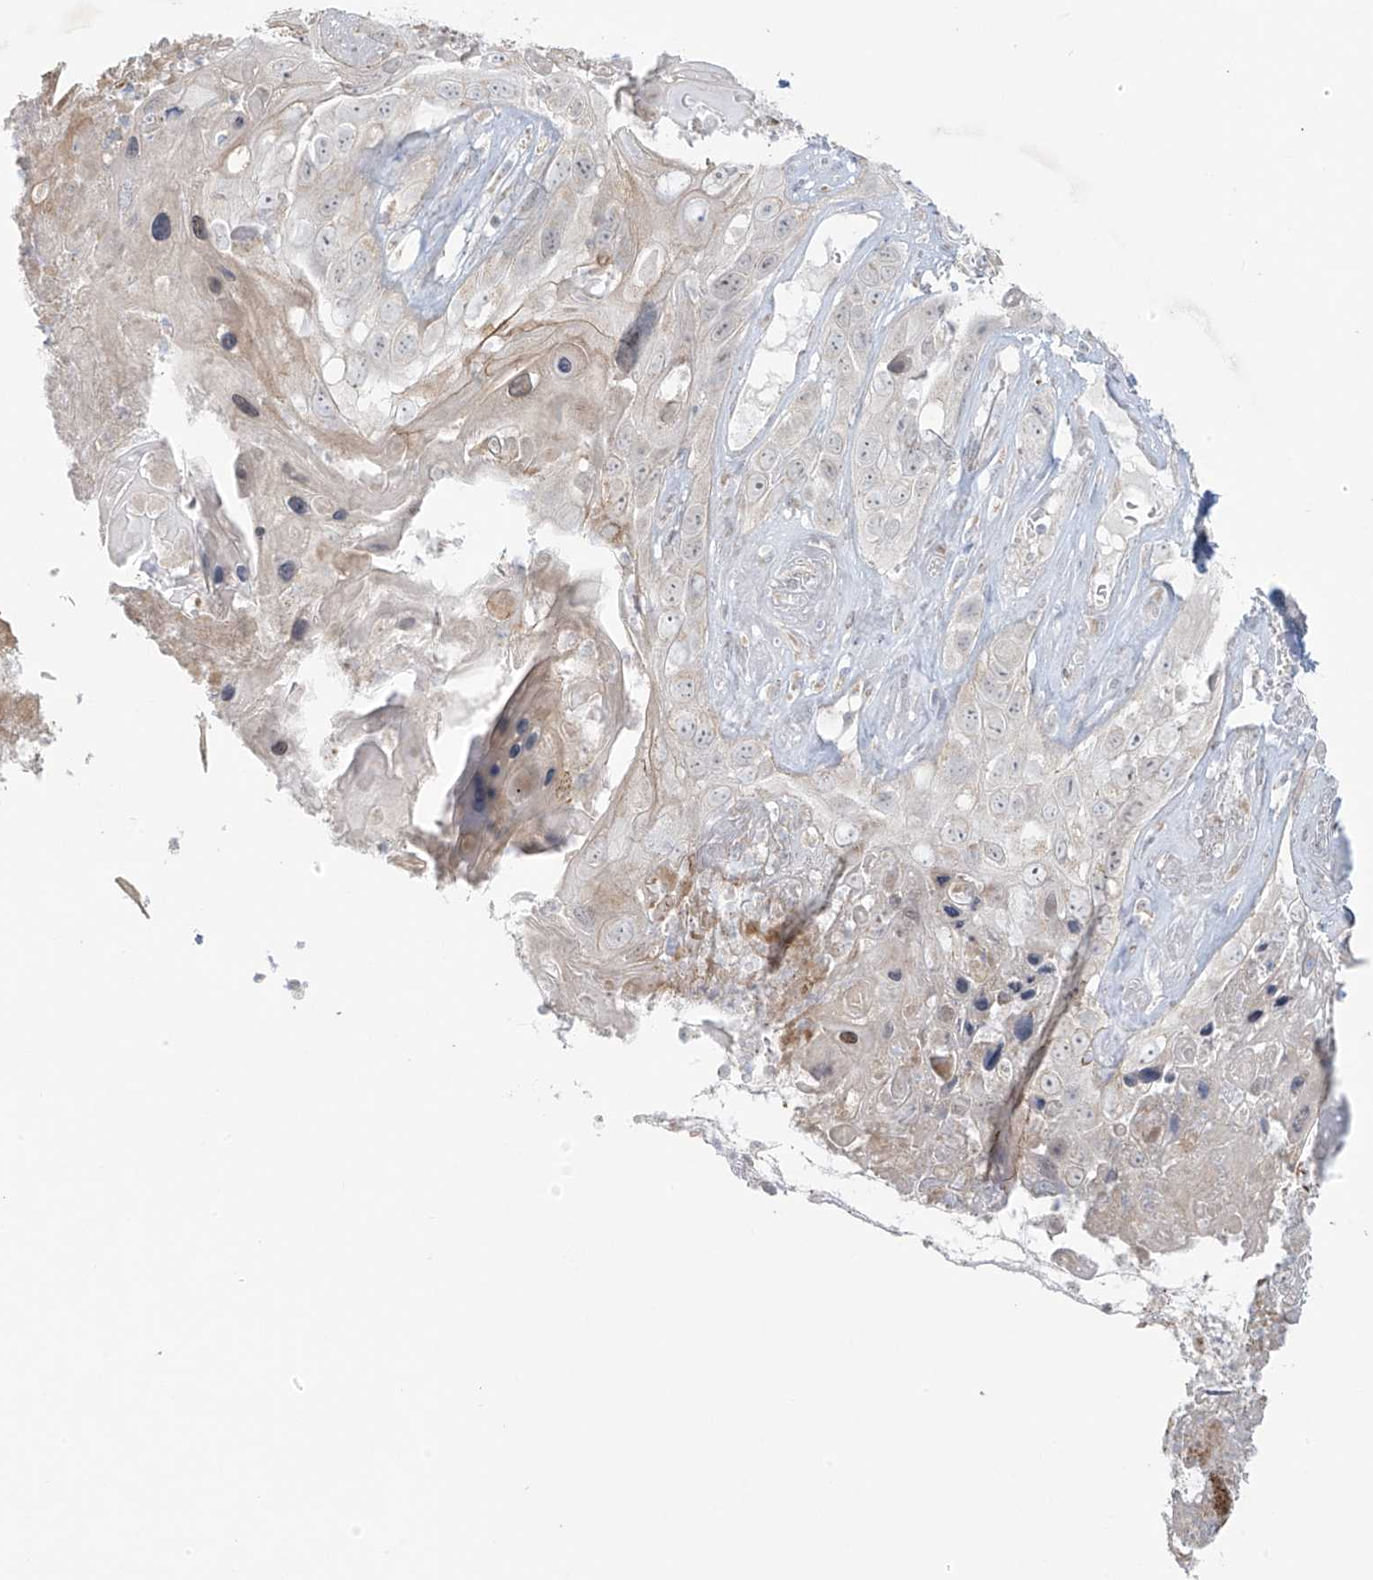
{"staining": {"intensity": "negative", "quantity": "none", "location": "none"}, "tissue": "skin cancer", "cell_type": "Tumor cells", "image_type": "cancer", "snomed": [{"axis": "morphology", "description": "Squamous cell carcinoma, NOS"}, {"axis": "topography", "description": "Skin"}], "caption": "There is no significant expression in tumor cells of skin squamous cell carcinoma. (DAB (3,3'-diaminobenzidine) immunohistochemistry (IHC) visualized using brightfield microscopy, high magnification).", "gene": "HDDC2", "patient": {"sex": "male", "age": 55}}